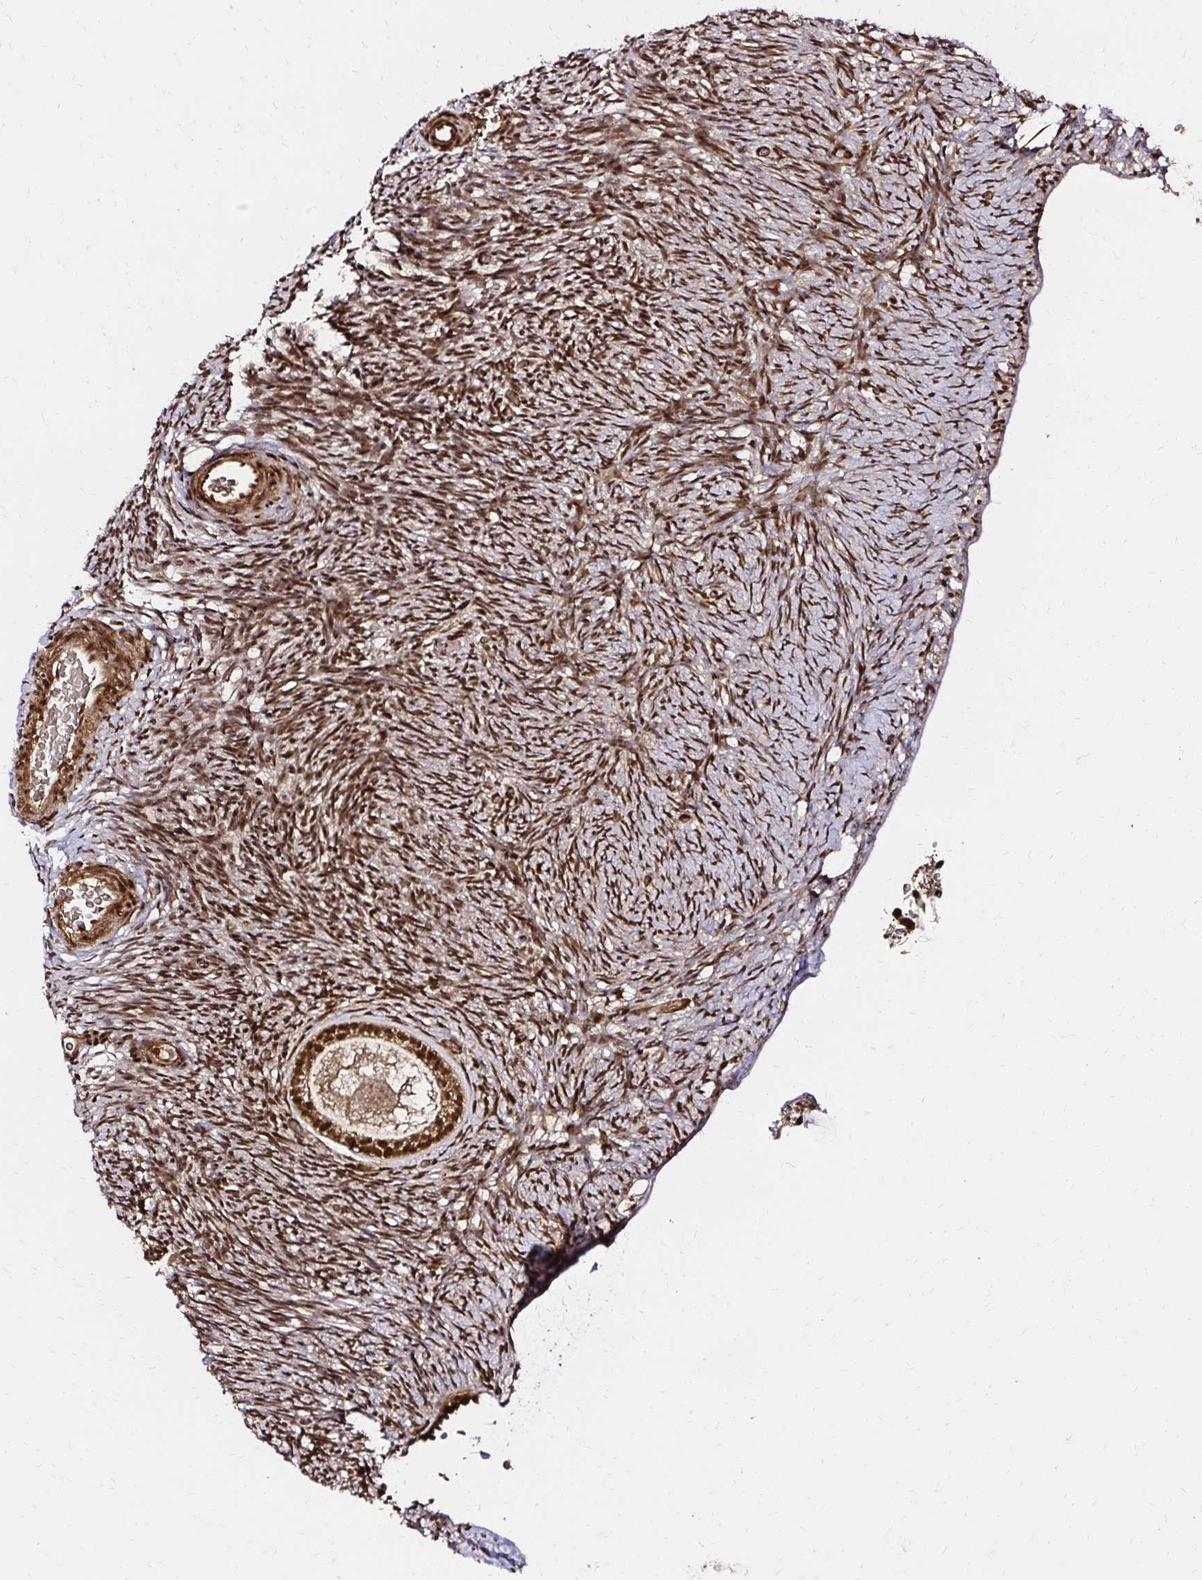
{"staining": {"intensity": "strong", "quantity": ">75%", "location": "cytoplasmic/membranous,nuclear"}, "tissue": "ovary", "cell_type": "Follicle cells", "image_type": "normal", "snomed": [{"axis": "morphology", "description": "Normal tissue, NOS"}, {"axis": "topography", "description": "Ovary"}], "caption": "A photomicrograph showing strong cytoplasmic/membranous,nuclear staining in about >75% of follicle cells in benign ovary, as visualized by brown immunohistochemical staining.", "gene": "GLYR1", "patient": {"sex": "female", "age": 39}}